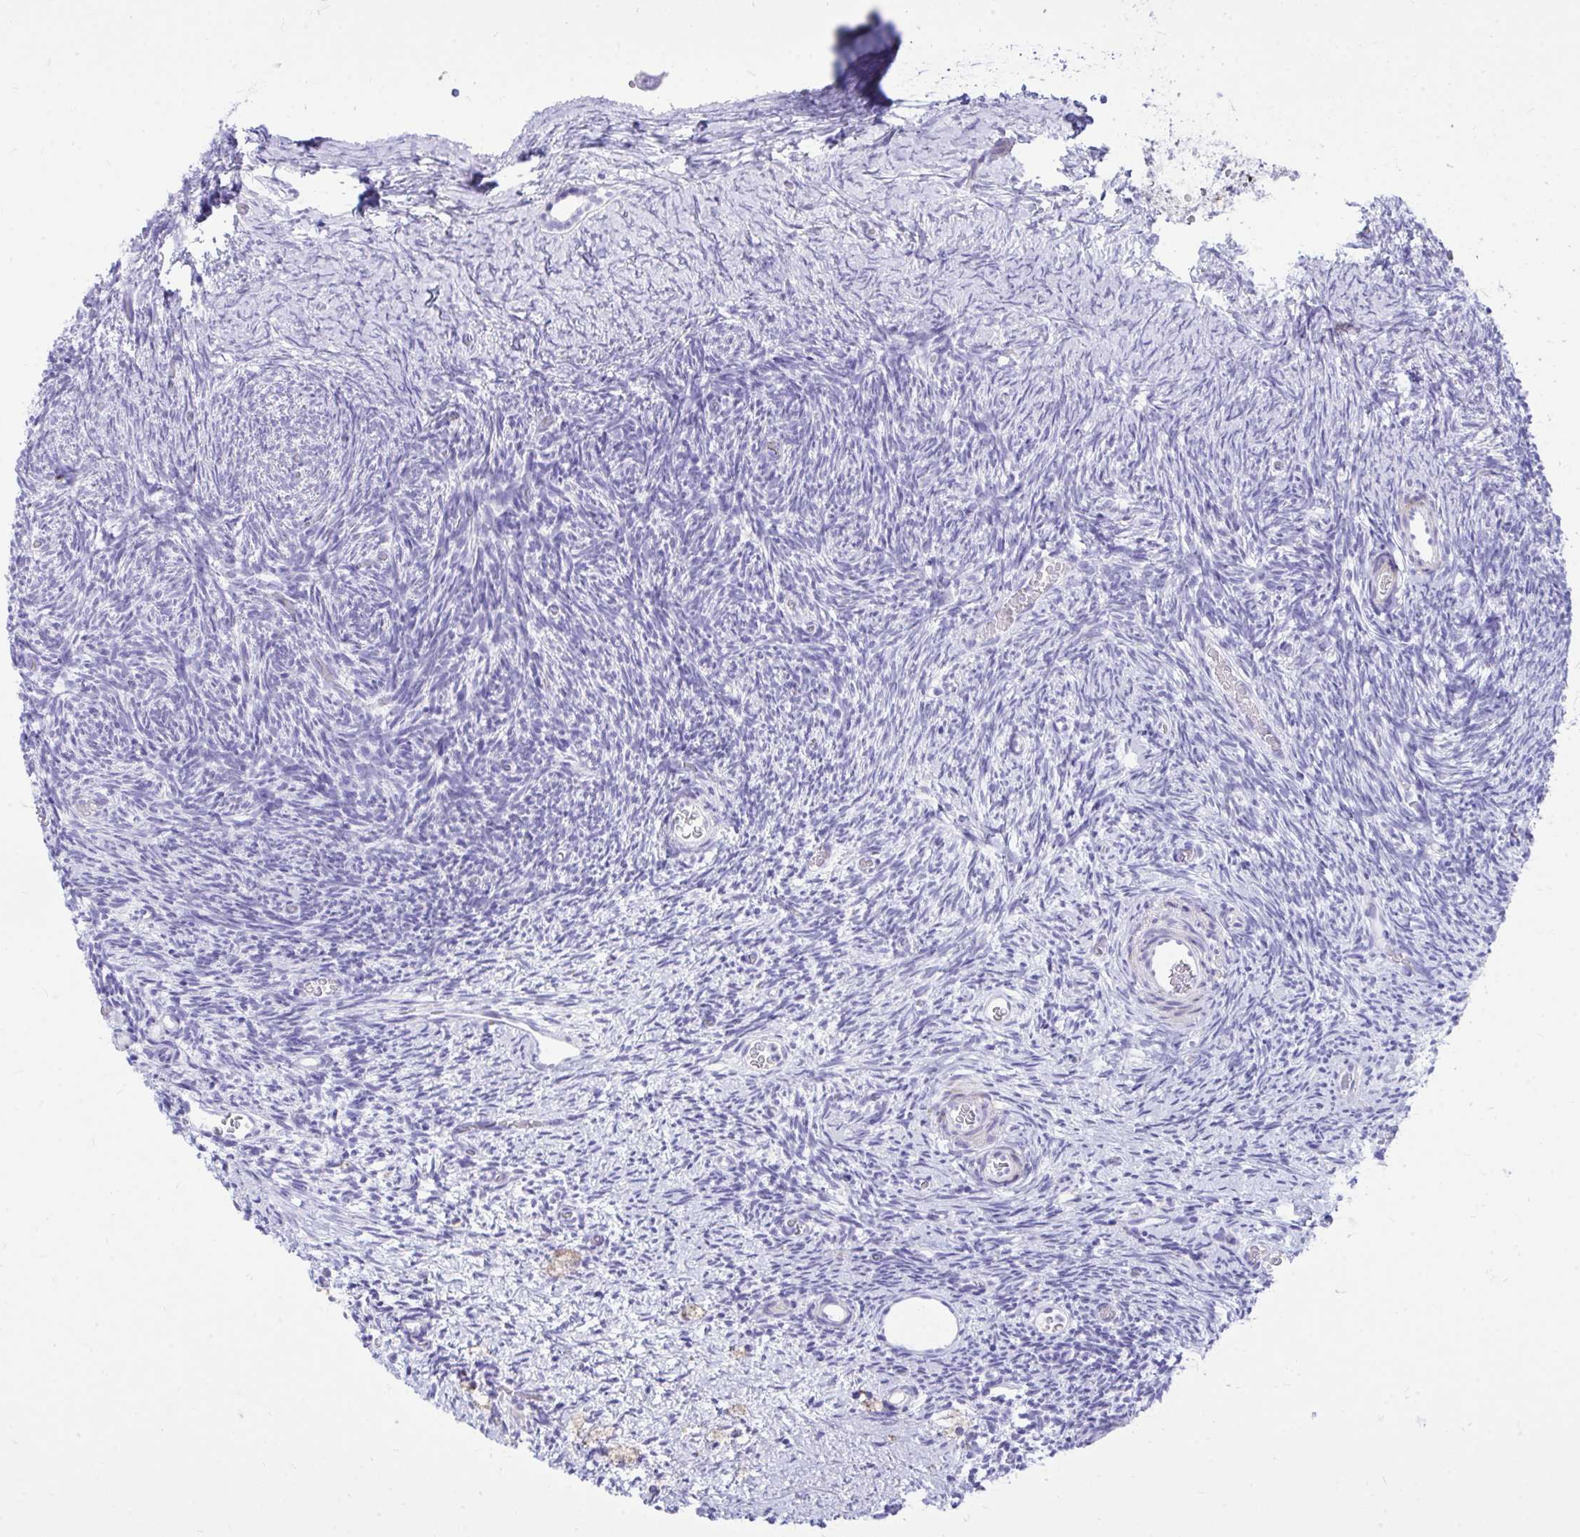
{"staining": {"intensity": "negative", "quantity": "none", "location": "none"}, "tissue": "ovary", "cell_type": "Ovarian stroma cells", "image_type": "normal", "snomed": [{"axis": "morphology", "description": "Normal tissue, NOS"}, {"axis": "topography", "description": "Ovary"}], "caption": "Ovary was stained to show a protein in brown. There is no significant positivity in ovarian stroma cells. (Brightfield microscopy of DAB (3,3'-diaminobenzidine) immunohistochemistry (IHC) at high magnification).", "gene": "ANKDD1B", "patient": {"sex": "female", "age": 39}}